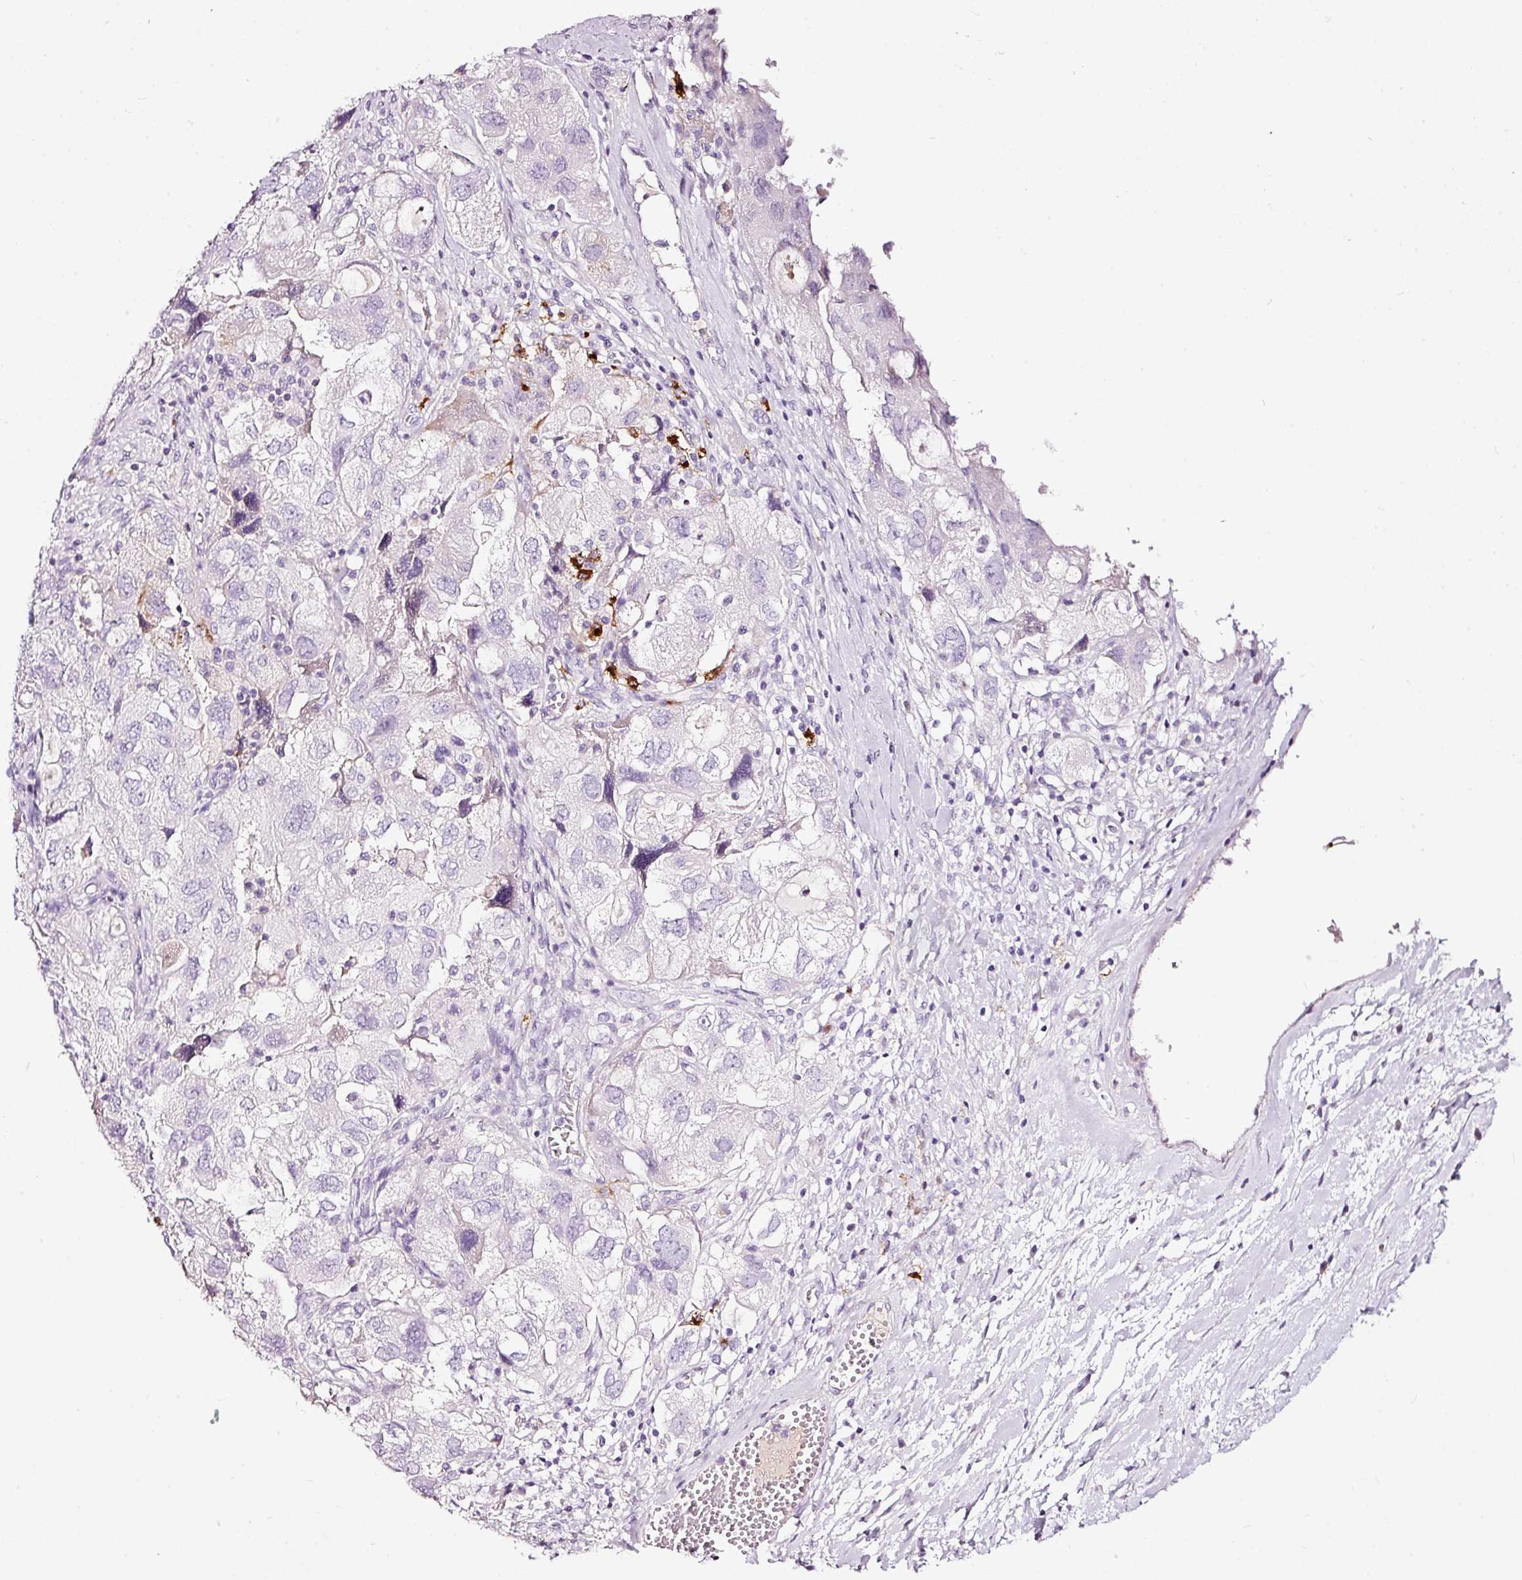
{"staining": {"intensity": "negative", "quantity": "none", "location": "none"}, "tissue": "ovarian cancer", "cell_type": "Tumor cells", "image_type": "cancer", "snomed": [{"axis": "morphology", "description": "Carcinoma, NOS"}, {"axis": "morphology", "description": "Cystadenocarcinoma, serous, NOS"}, {"axis": "topography", "description": "Ovary"}], "caption": "Immunohistochemistry micrograph of neoplastic tissue: human ovarian carcinoma stained with DAB (3,3'-diaminobenzidine) shows no significant protein staining in tumor cells.", "gene": "LAMP3", "patient": {"sex": "female", "age": 69}}